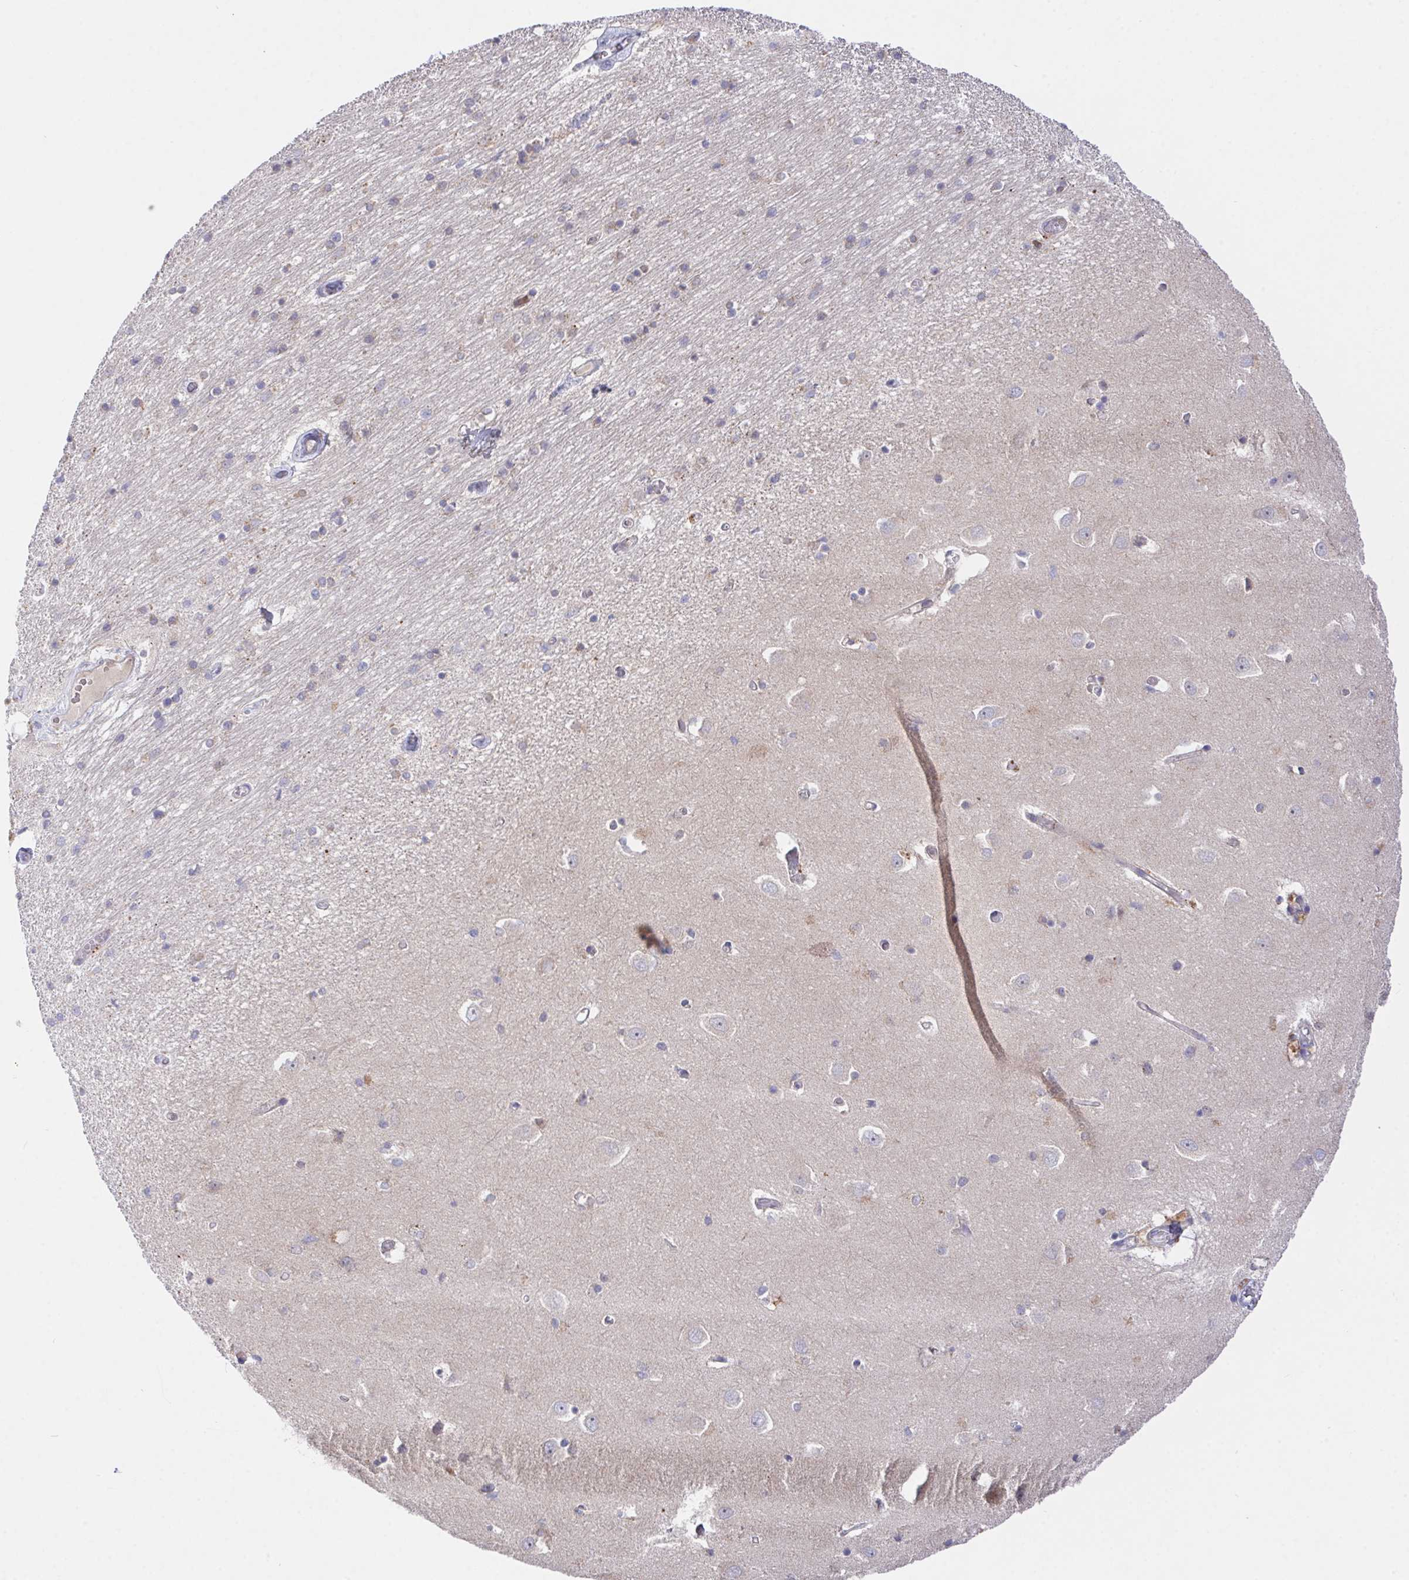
{"staining": {"intensity": "weak", "quantity": "<25%", "location": "cytoplasmic/membranous"}, "tissue": "caudate", "cell_type": "Glial cells", "image_type": "normal", "snomed": [{"axis": "morphology", "description": "Normal tissue, NOS"}, {"axis": "topography", "description": "Lateral ventricle wall"}, {"axis": "topography", "description": "Hippocampus"}], "caption": "DAB immunohistochemical staining of normal caudate reveals no significant staining in glial cells.", "gene": "FAM241A", "patient": {"sex": "female", "age": 63}}